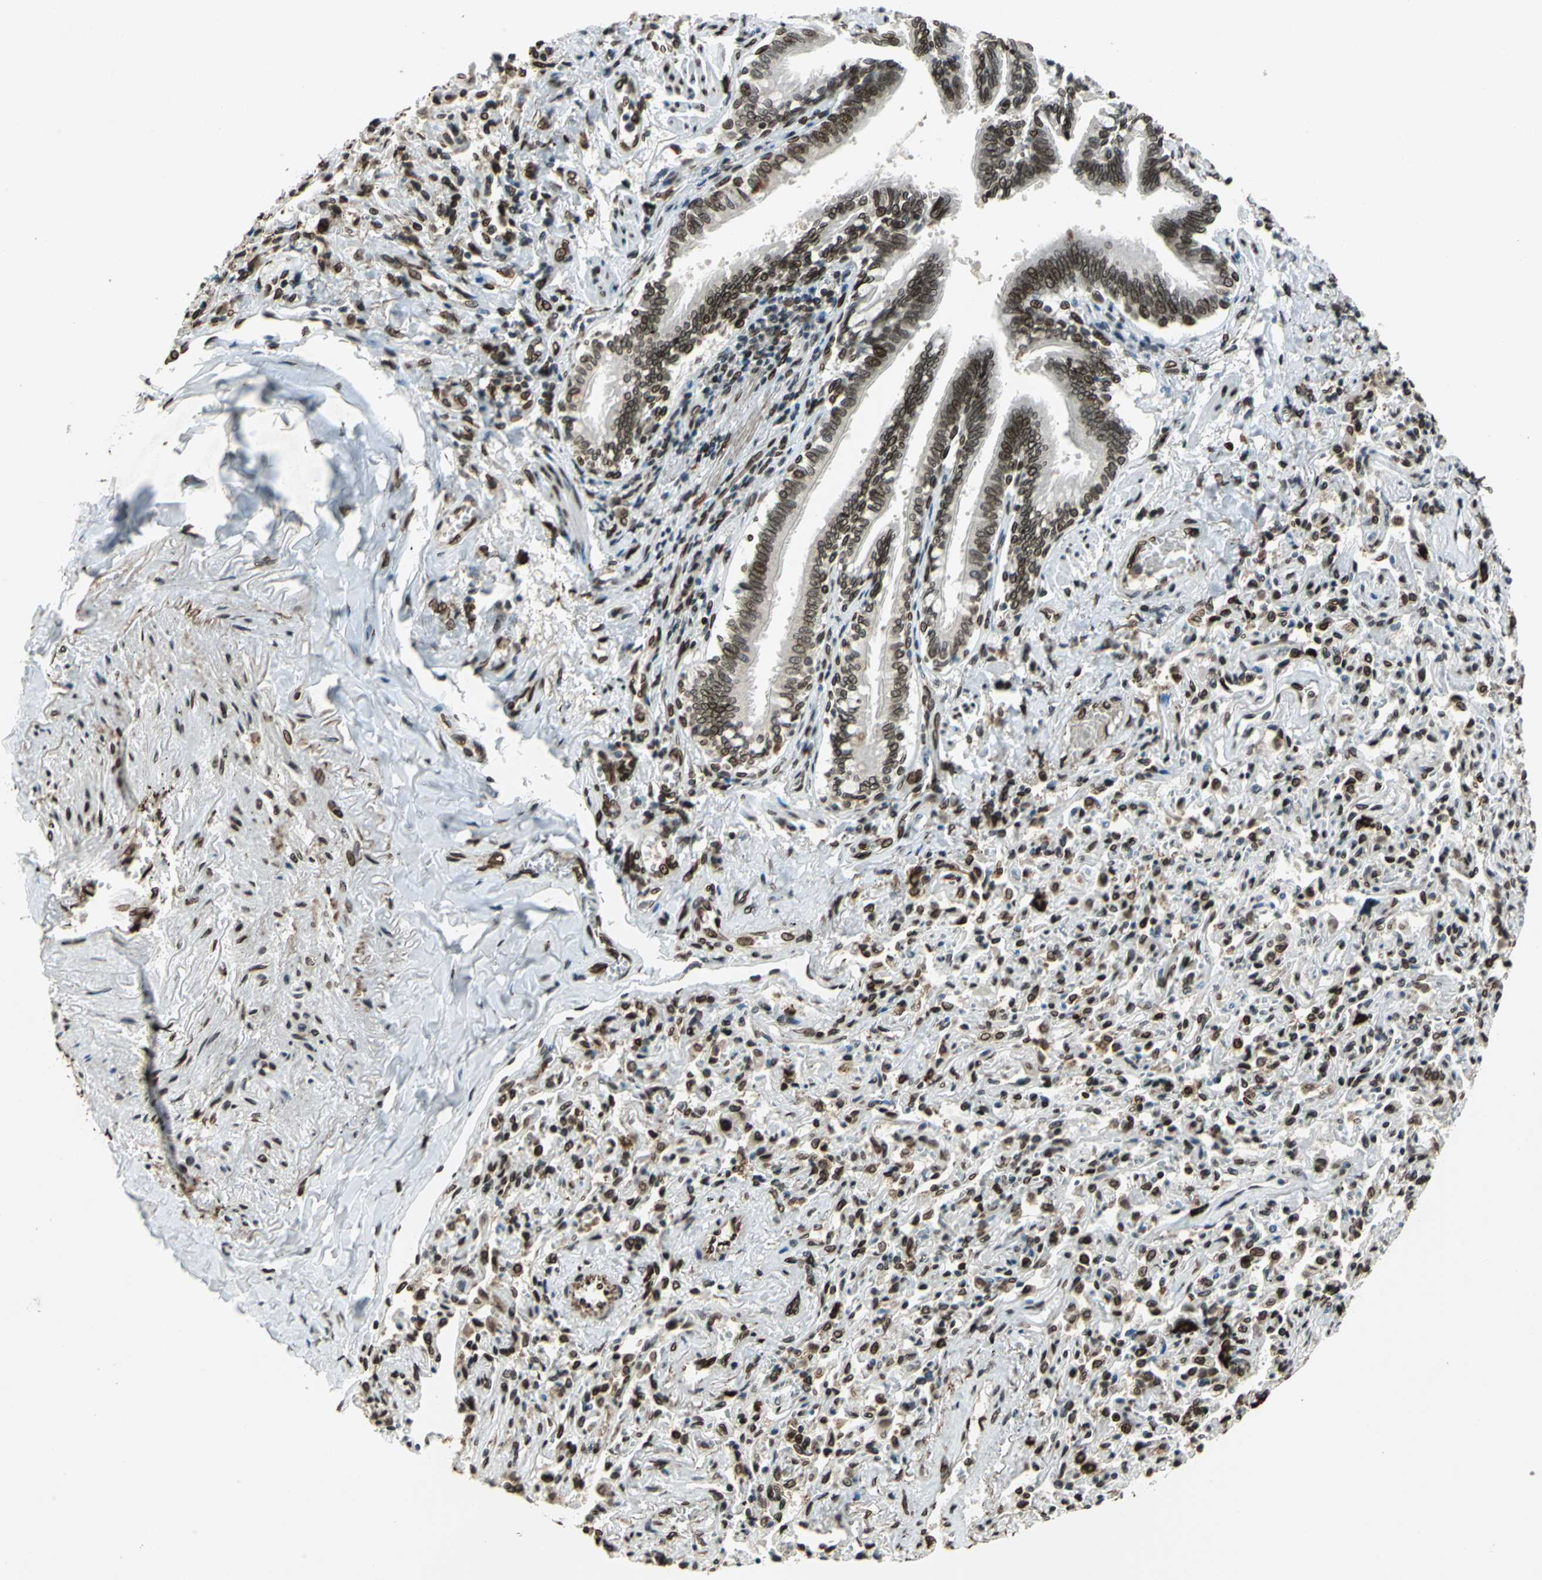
{"staining": {"intensity": "strong", "quantity": ">75%", "location": "nuclear"}, "tissue": "bronchus", "cell_type": "Respiratory epithelial cells", "image_type": "normal", "snomed": [{"axis": "morphology", "description": "Normal tissue, NOS"}, {"axis": "topography", "description": "Lung"}], "caption": "The photomicrograph displays immunohistochemical staining of normal bronchus. There is strong nuclear staining is appreciated in approximately >75% of respiratory epithelial cells. The staining was performed using DAB to visualize the protein expression in brown, while the nuclei were stained in blue with hematoxylin (Magnification: 20x).", "gene": "ISY1", "patient": {"sex": "male", "age": 64}}